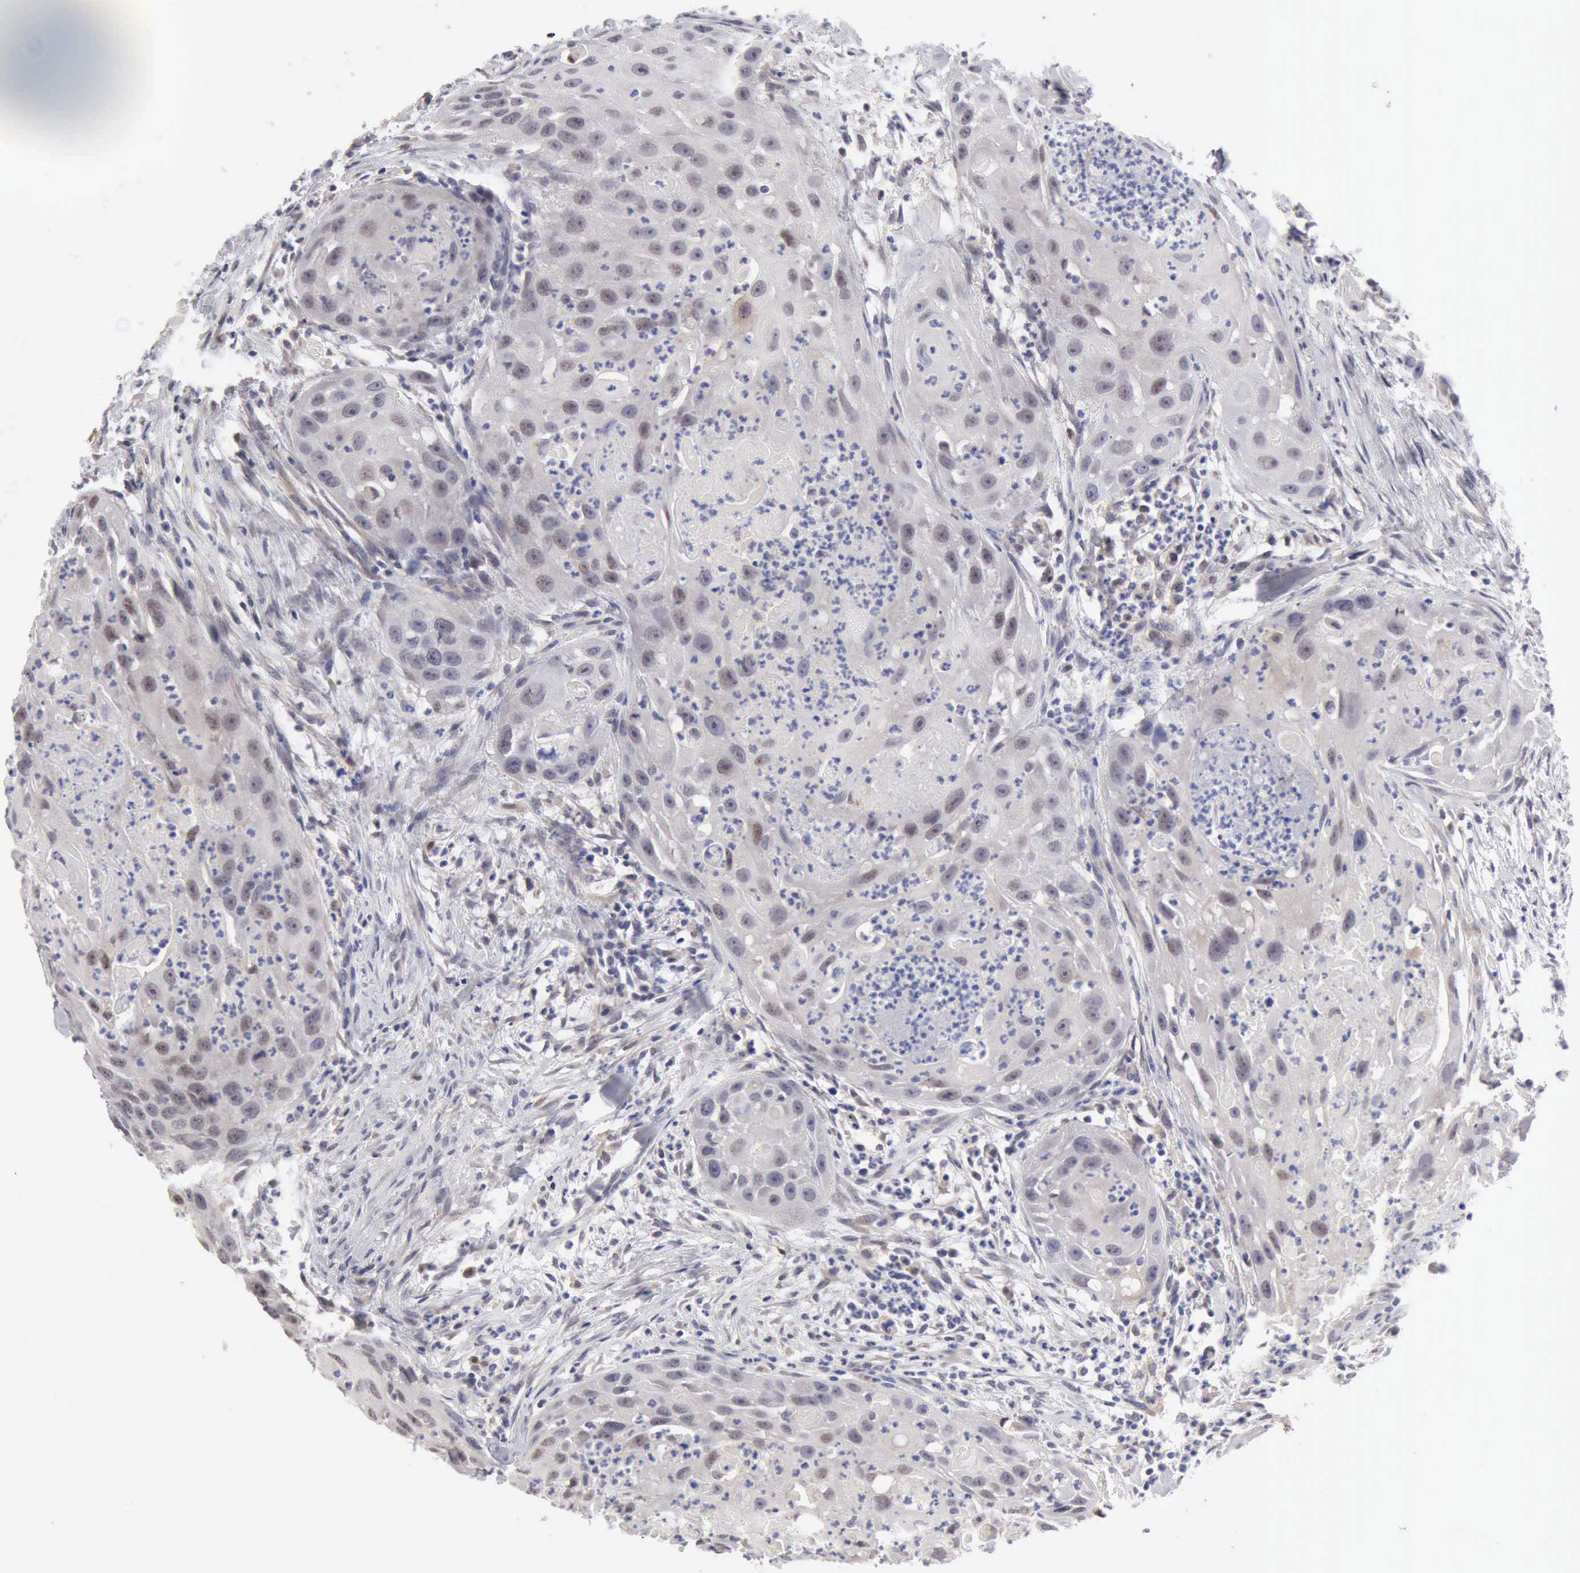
{"staining": {"intensity": "weak", "quantity": "25%-75%", "location": "cytoplasmic/membranous"}, "tissue": "head and neck cancer", "cell_type": "Tumor cells", "image_type": "cancer", "snomed": [{"axis": "morphology", "description": "Squamous cell carcinoma, NOS"}, {"axis": "topography", "description": "Head-Neck"}], "caption": "Immunohistochemical staining of head and neck cancer (squamous cell carcinoma) reveals weak cytoplasmic/membranous protein expression in about 25%-75% of tumor cells. (brown staining indicates protein expression, while blue staining denotes nuclei).", "gene": "PTGR2", "patient": {"sex": "male", "age": 64}}